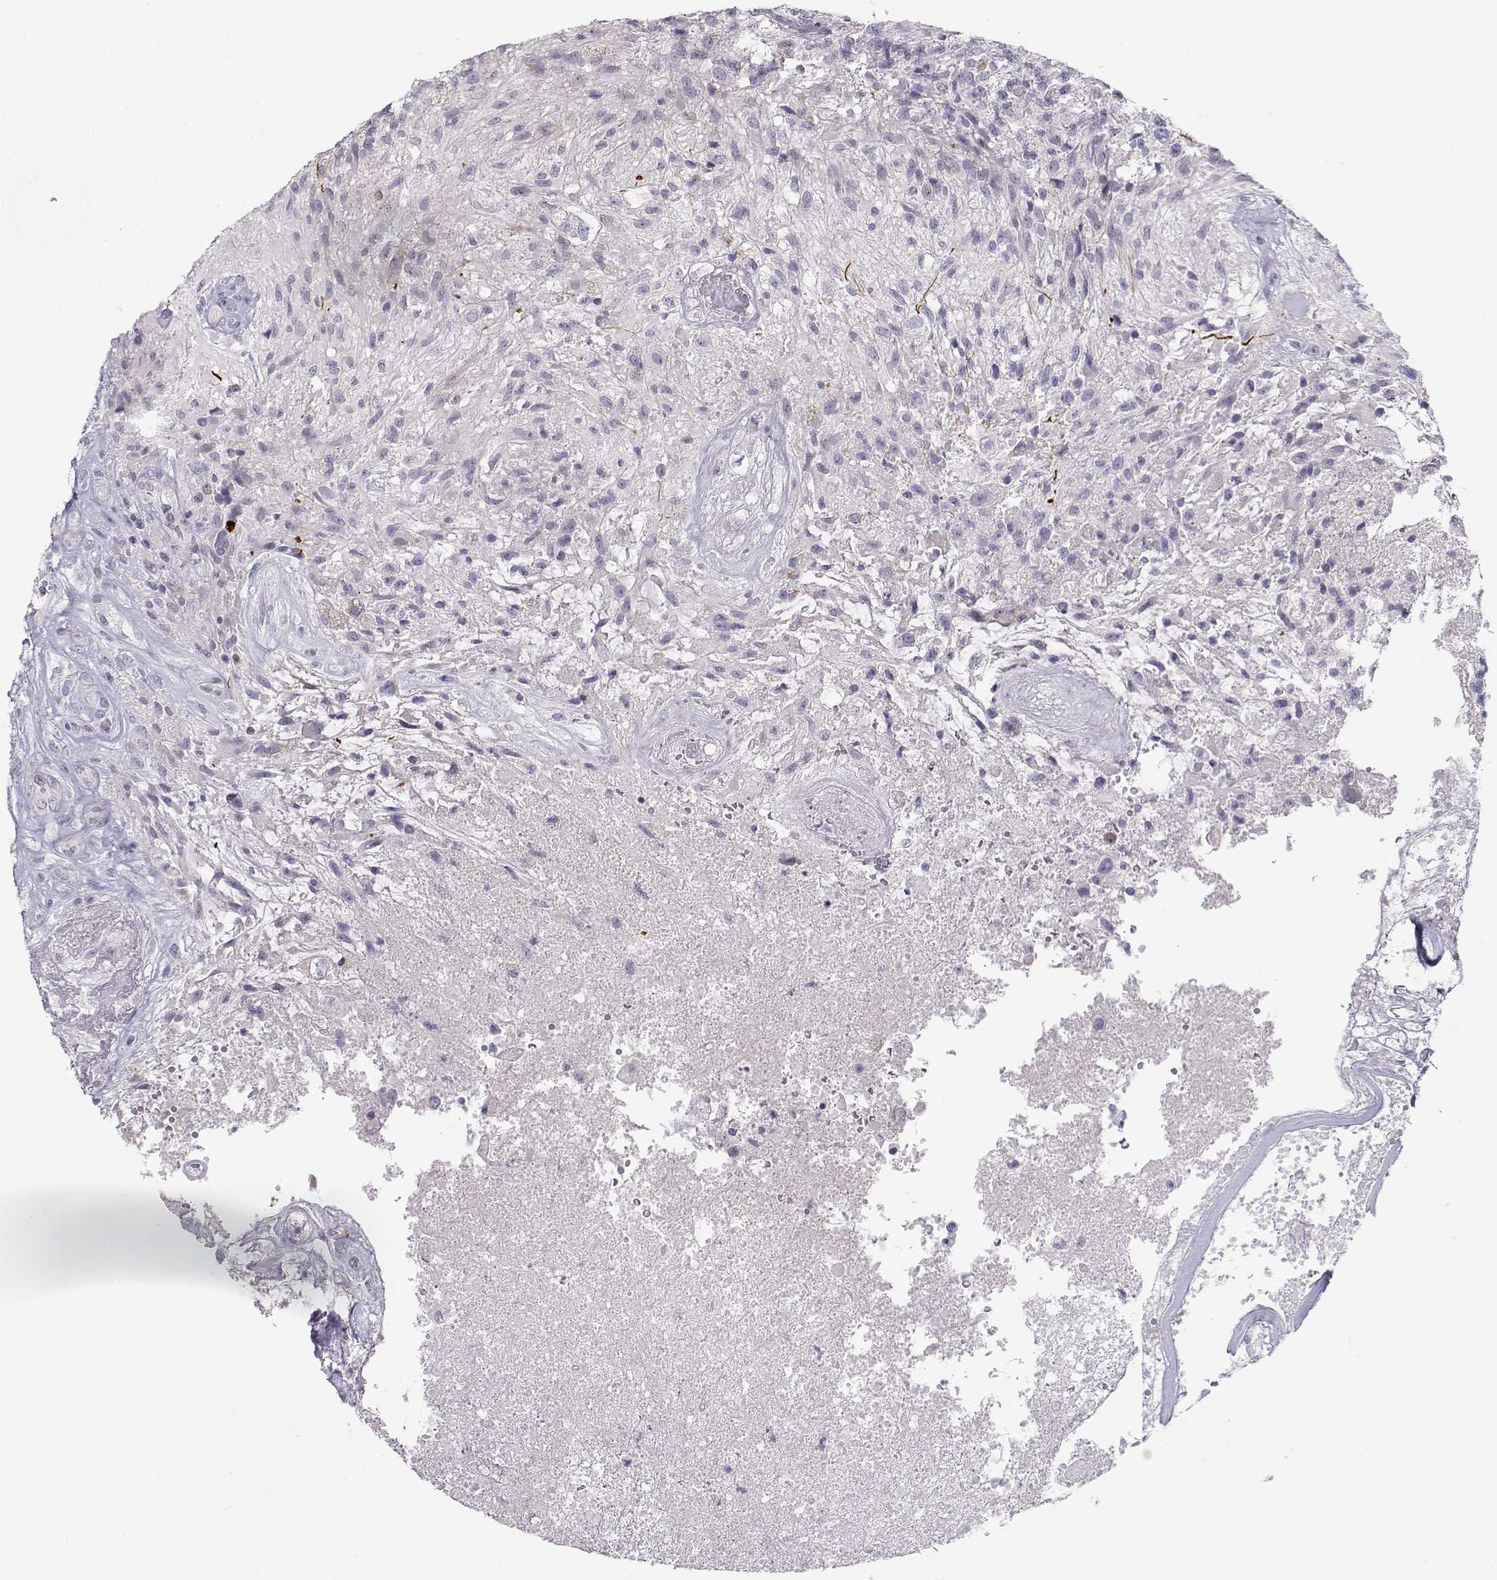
{"staining": {"intensity": "negative", "quantity": "none", "location": "none"}, "tissue": "glioma", "cell_type": "Tumor cells", "image_type": "cancer", "snomed": [{"axis": "morphology", "description": "Glioma, malignant, High grade"}, {"axis": "topography", "description": "Brain"}], "caption": "A micrograph of high-grade glioma (malignant) stained for a protein reveals no brown staining in tumor cells. (DAB immunohistochemistry visualized using brightfield microscopy, high magnification).", "gene": "OPN5", "patient": {"sex": "male", "age": 56}}